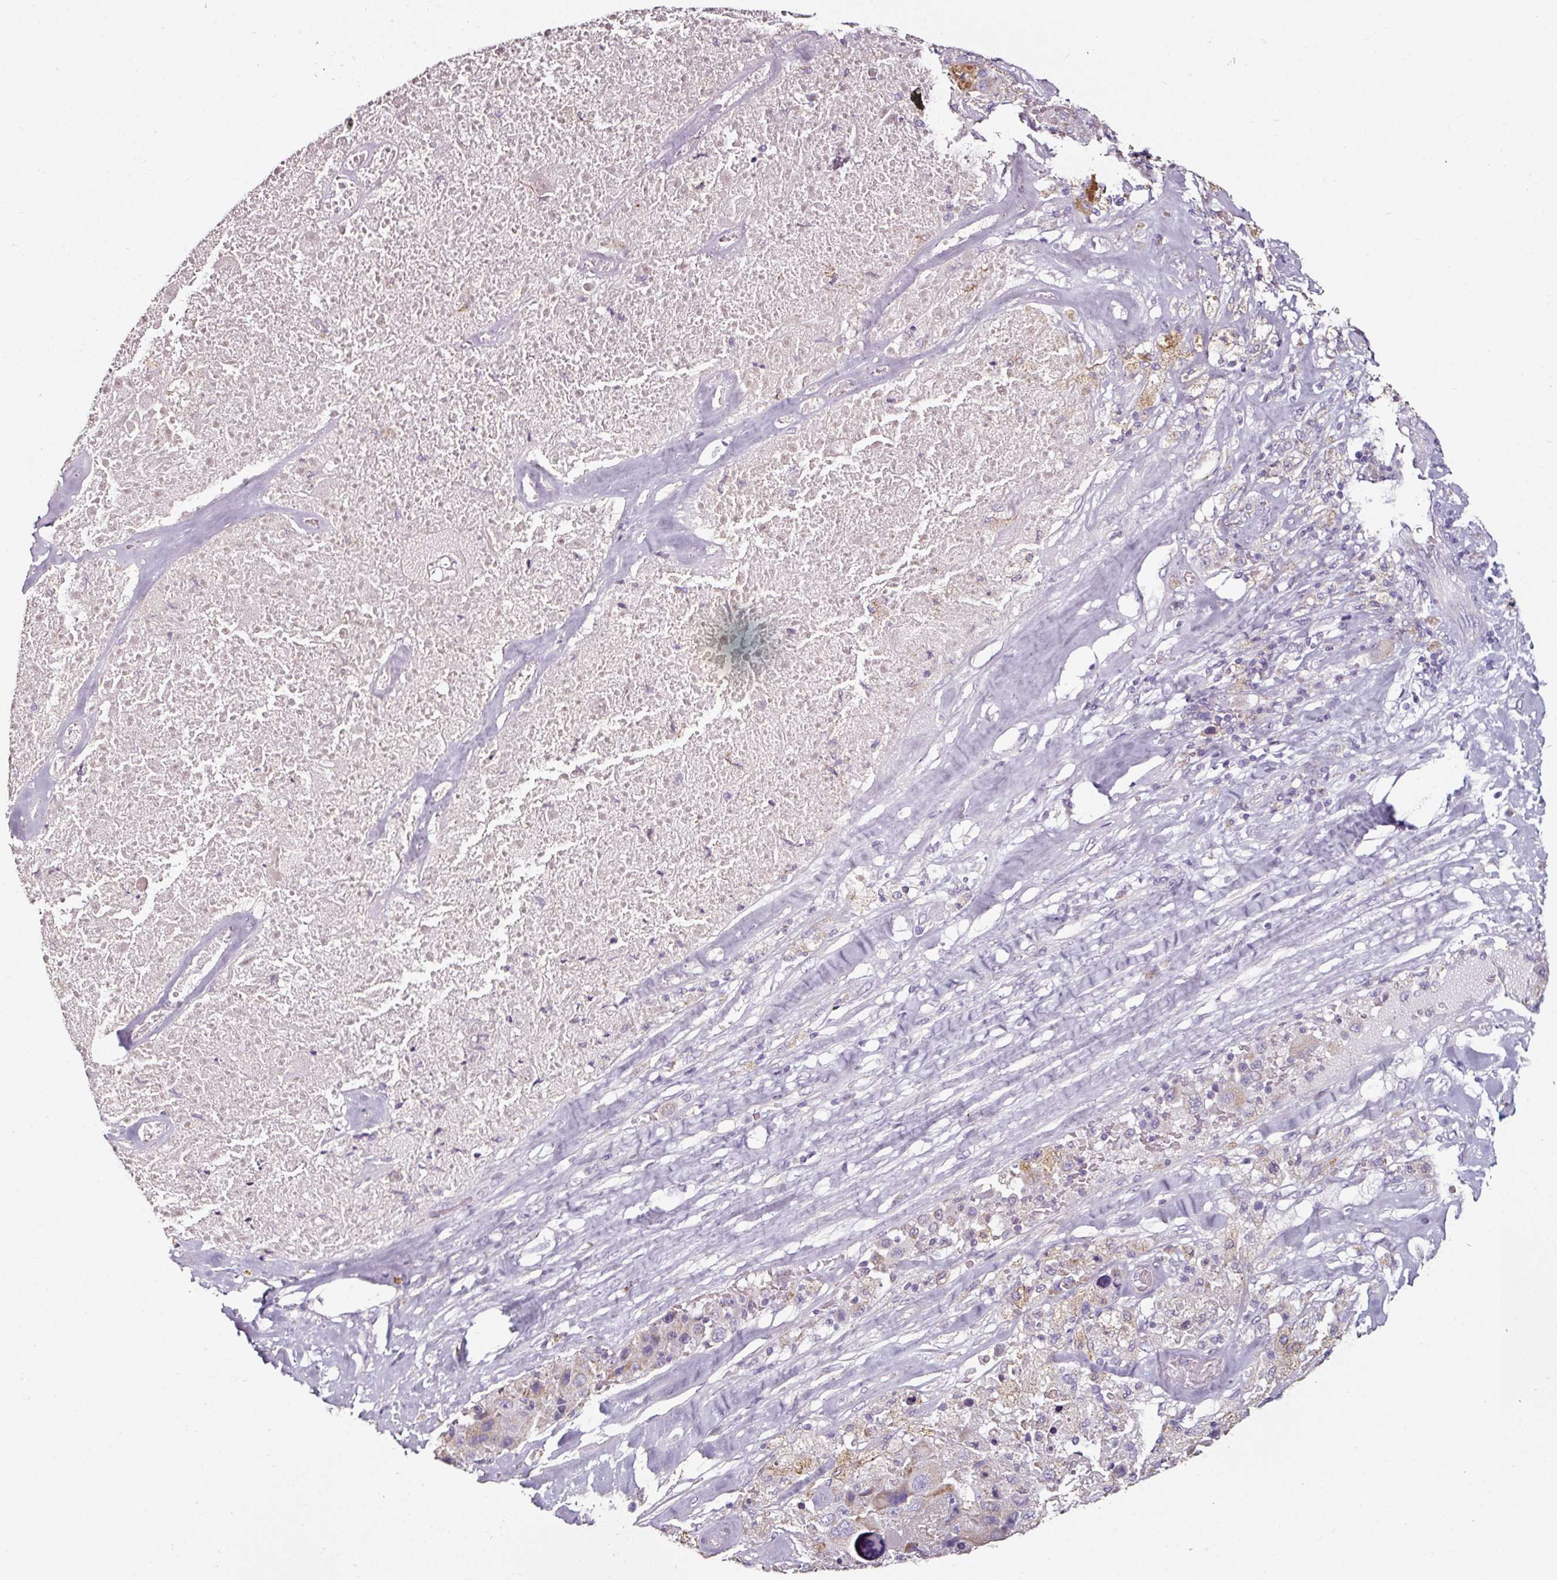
{"staining": {"intensity": "negative", "quantity": "none", "location": "none"}, "tissue": "melanoma", "cell_type": "Tumor cells", "image_type": "cancer", "snomed": [{"axis": "morphology", "description": "Malignant melanoma, Metastatic site"}, {"axis": "topography", "description": "Lymph node"}], "caption": "A high-resolution micrograph shows immunohistochemistry (IHC) staining of malignant melanoma (metastatic site), which displays no significant positivity in tumor cells.", "gene": "CAP2", "patient": {"sex": "male", "age": 62}}